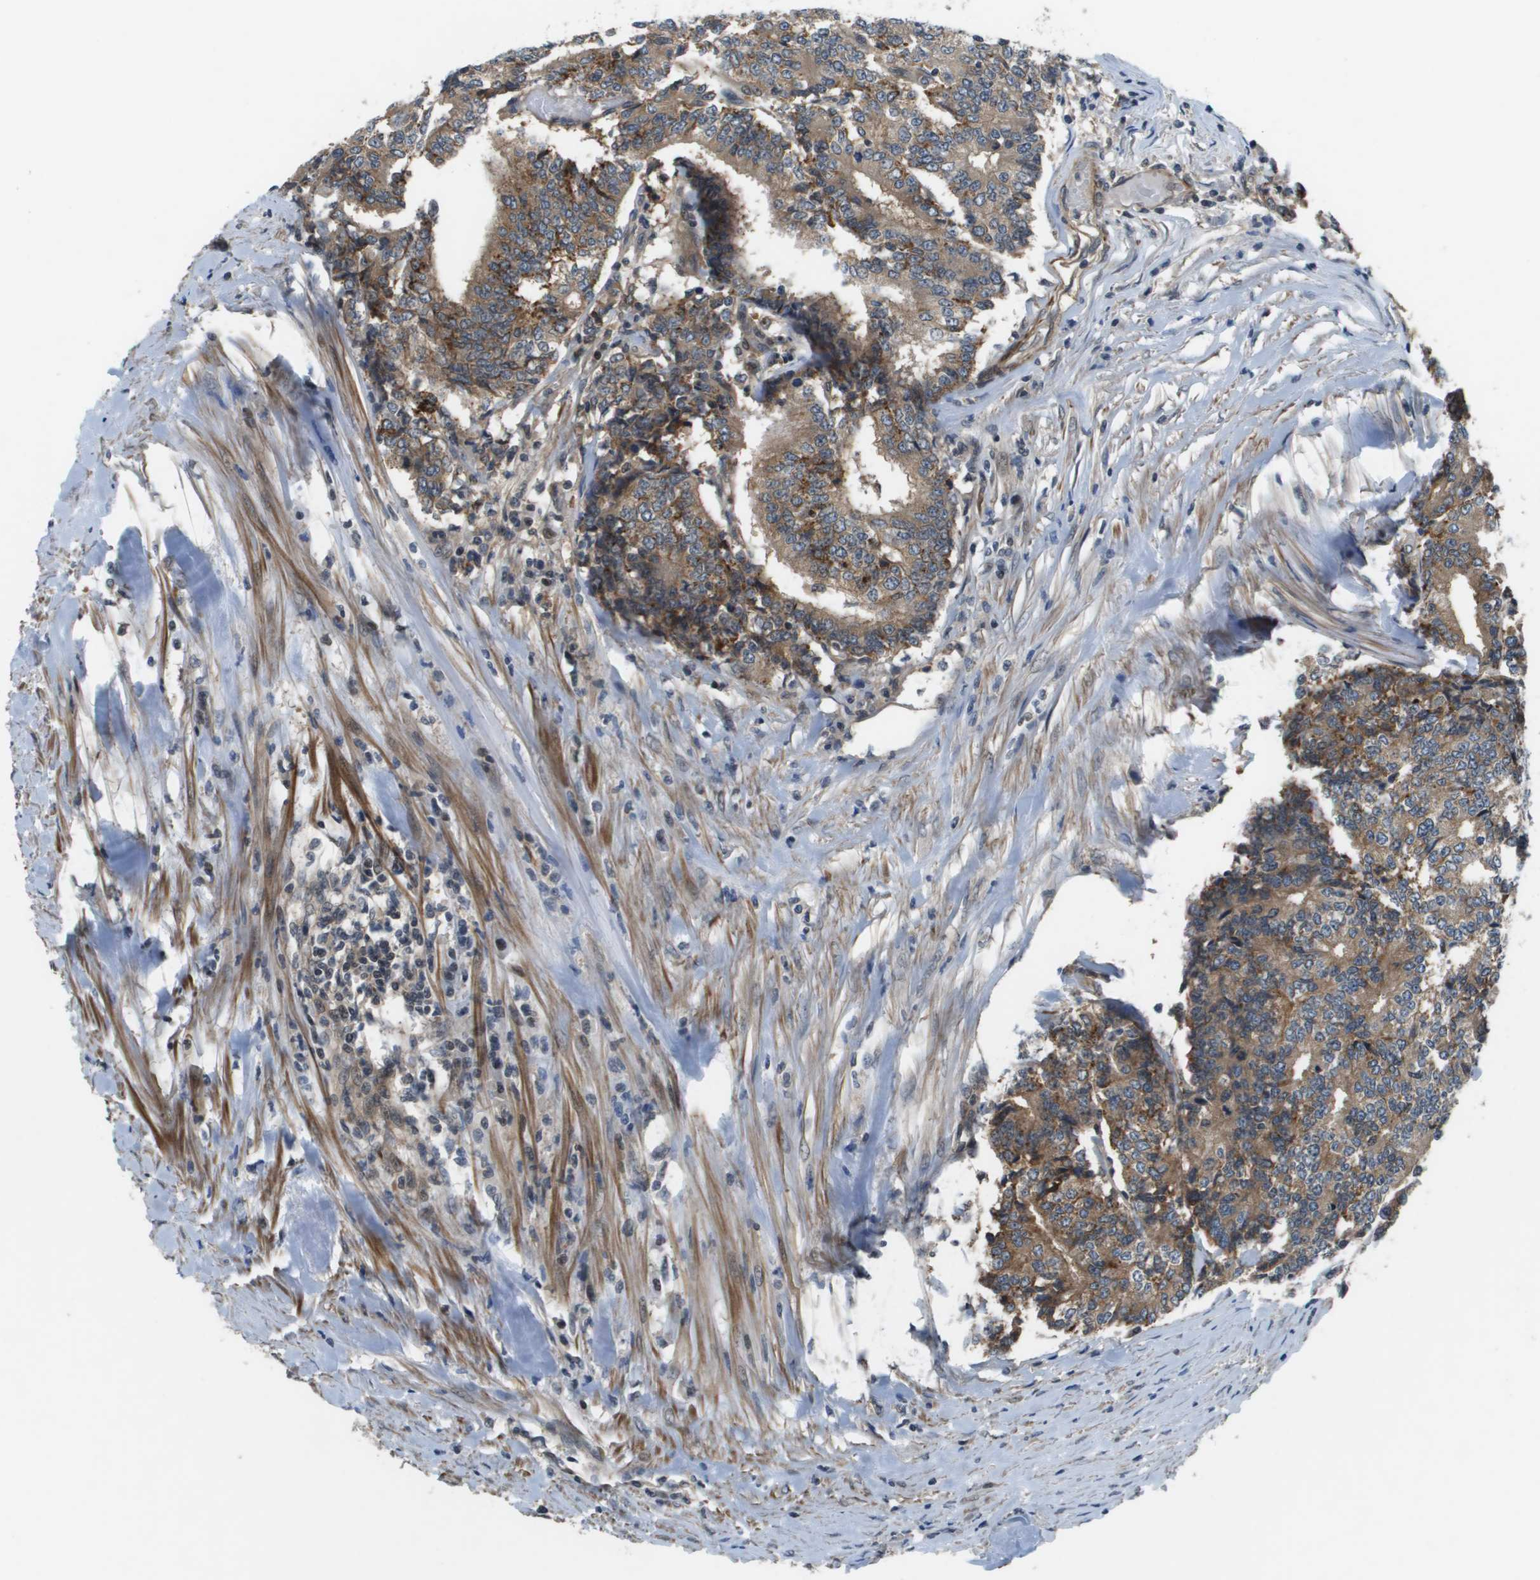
{"staining": {"intensity": "moderate", "quantity": ">75%", "location": "cytoplasmic/membranous"}, "tissue": "prostate cancer", "cell_type": "Tumor cells", "image_type": "cancer", "snomed": [{"axis": "morphology", "description": "Normal tissue, NOS"}, {"axis": "morphology", "description": "Adenocarcinoma, High grade"}, {"axis": "topography", "description": "Prostate"}, {"axis": "topography", "description": "Seminal veicle"}], "caption": "Protein analysis of high-grade adenocarcinoma (prostate) tissue shows moderate cytoplasmic/membranous staining in approximately >75% of tumor cells.", "gene": "ENPP5", "patient": {"sex": "male", "age": 55}}